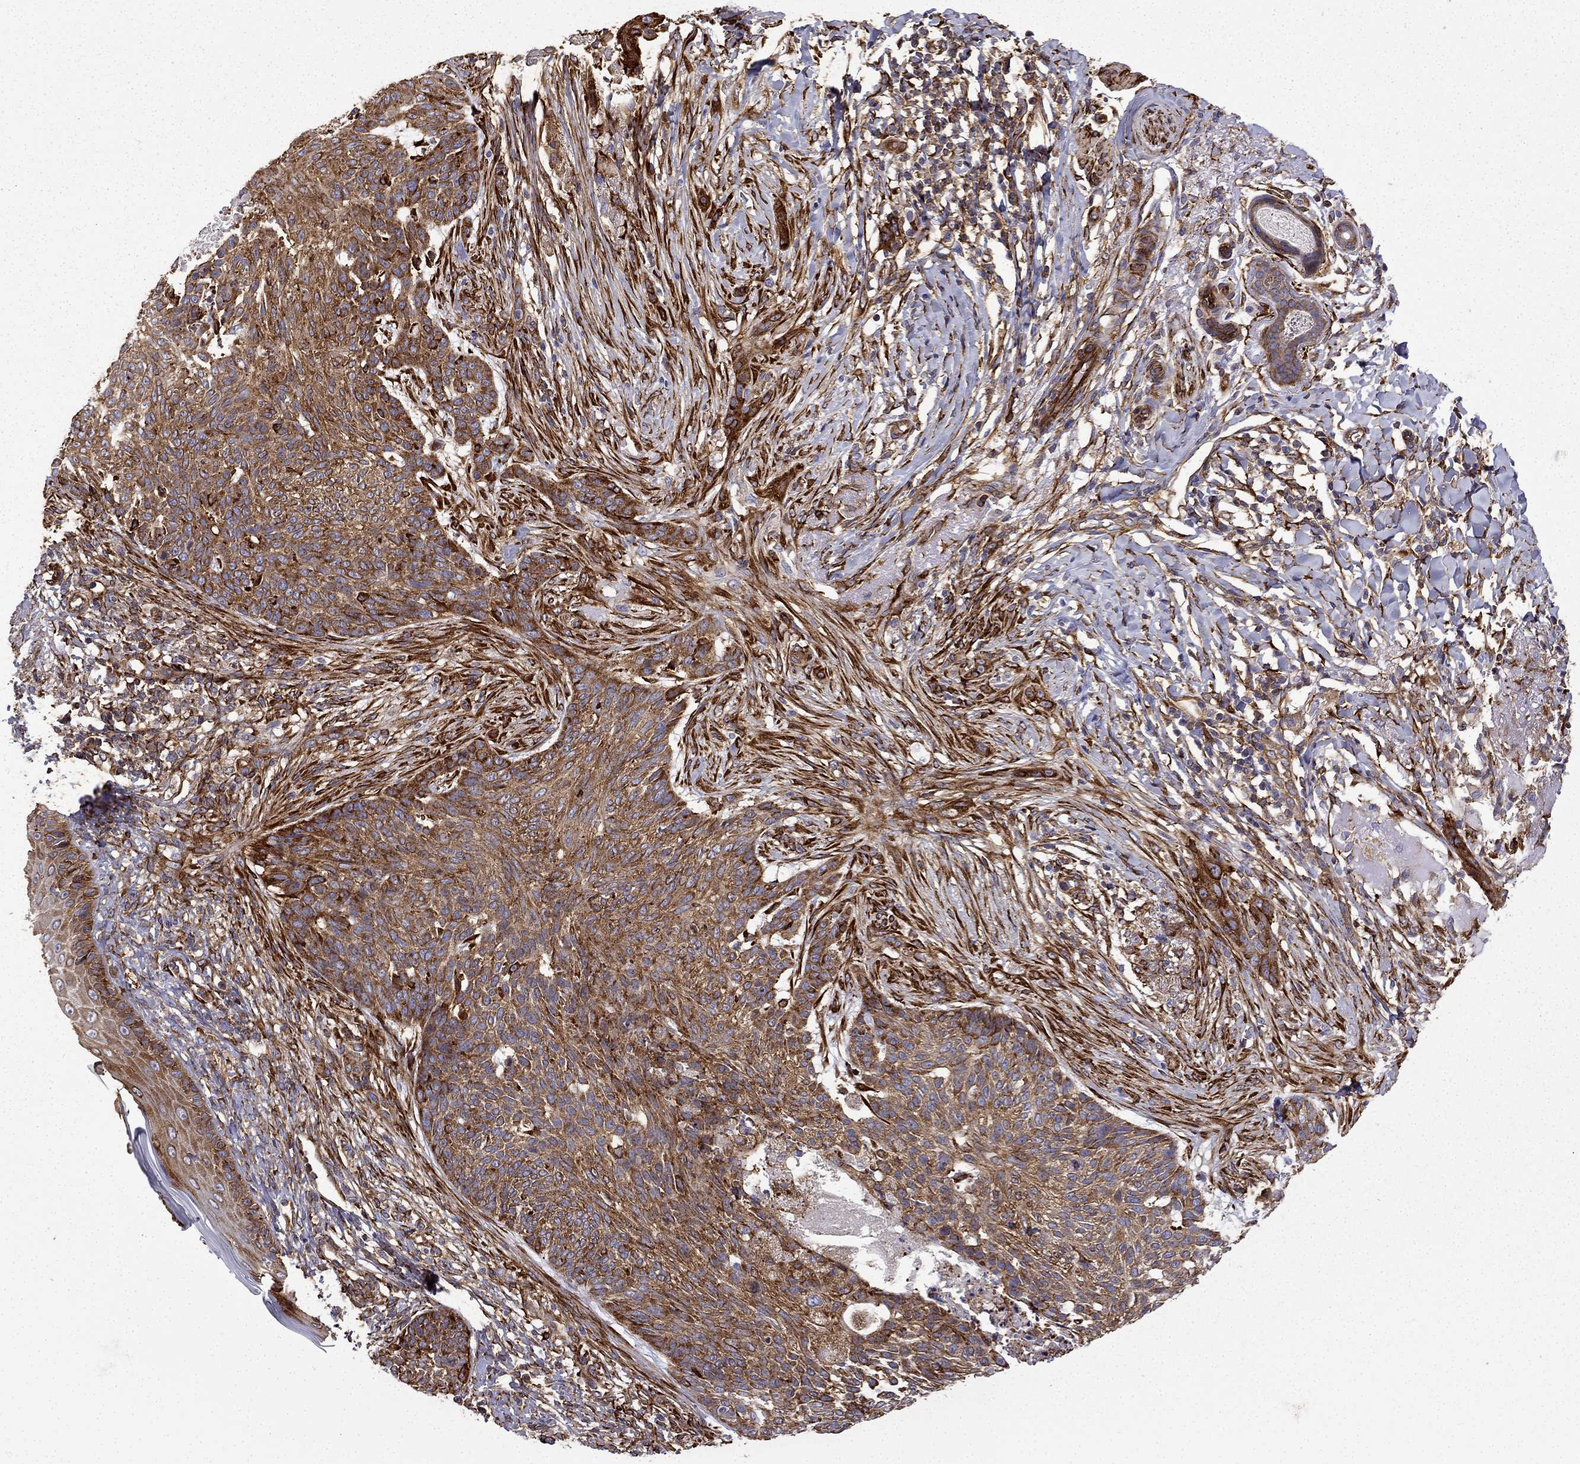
{"staining": {"intensity": "strong", "quantity": ">75%", "location": "cytoplasmic/membranous"}, "tissue": "skin cancer", "cell_type": "Tumor cells", "image_type": "cancer", "snomed": [{"axis": "morphology", "description": "Normal tissue, NOS"}, {"axis": "morphology", "description": "Basal cell carcinoma"}, {"axis": "topography", "description": "Skin"}], "caption": "Immunohistochemical staining of skin basal cell carcinoma displays high levels of strong cytoplasmic/membranous protein positivity in about >75% of tumor cells.", "gene": "MAP4", "patient": {"sex": "male", "age": 84}}